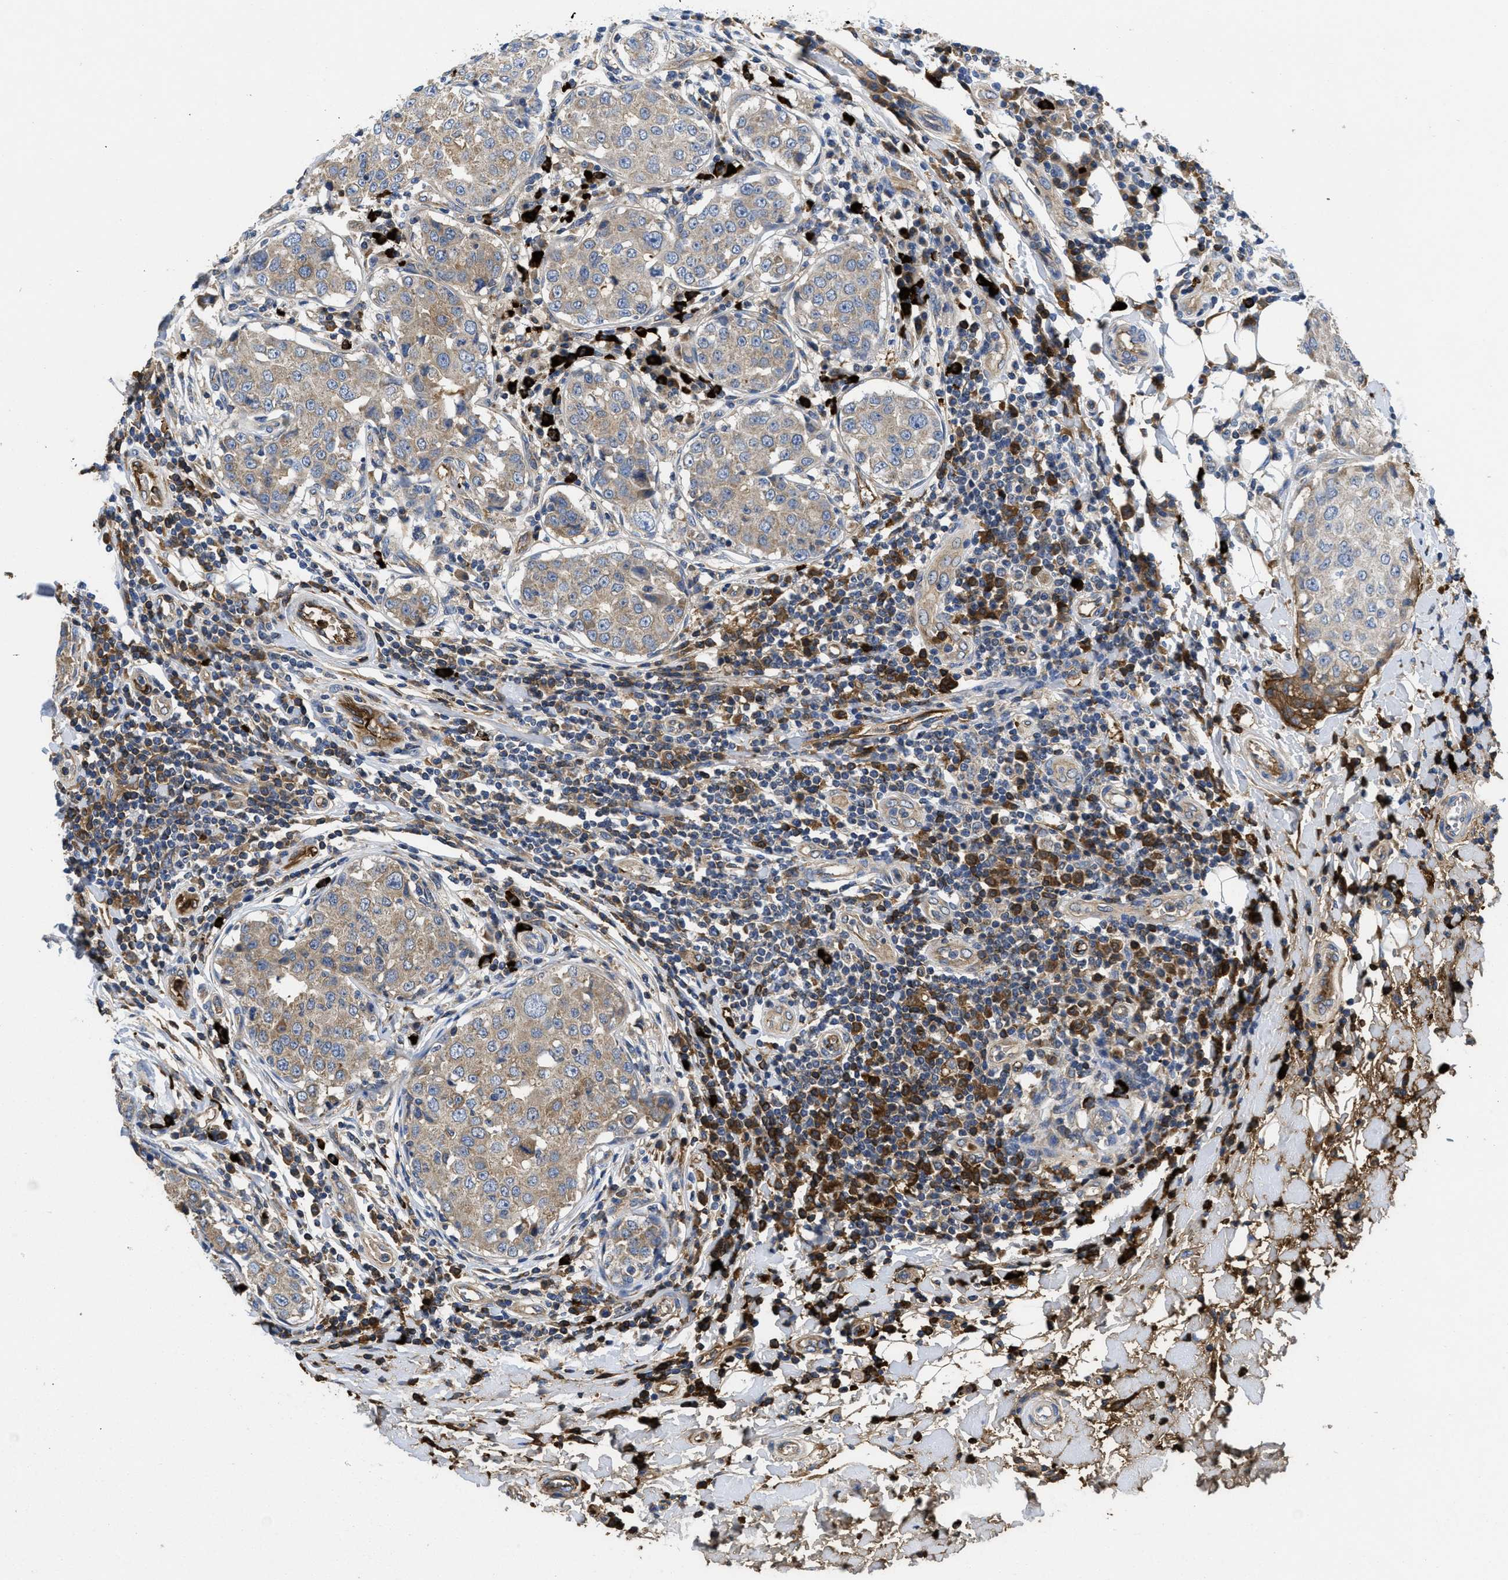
{"staining": {"intensity": "moderate", "quantity": "25%-75%", "location": "cytoplasmic/membranous"}, "tissue": "breast cancer", "cell_type": "Tumor cells", "image_type": "cancer", "snomed": [{"axis": "morphology", "description": "Duct carcinoma"}, {"axis": "topography", "description": "Breast"}], "caption": "A medium amount of moderate cytoplasmic/membranous staining is appreciated in approximately 25%-75% of tumor cells in breast cancer tissue.", "gene": "GALK1", "patient": {"sex": "female", "age": 27}}